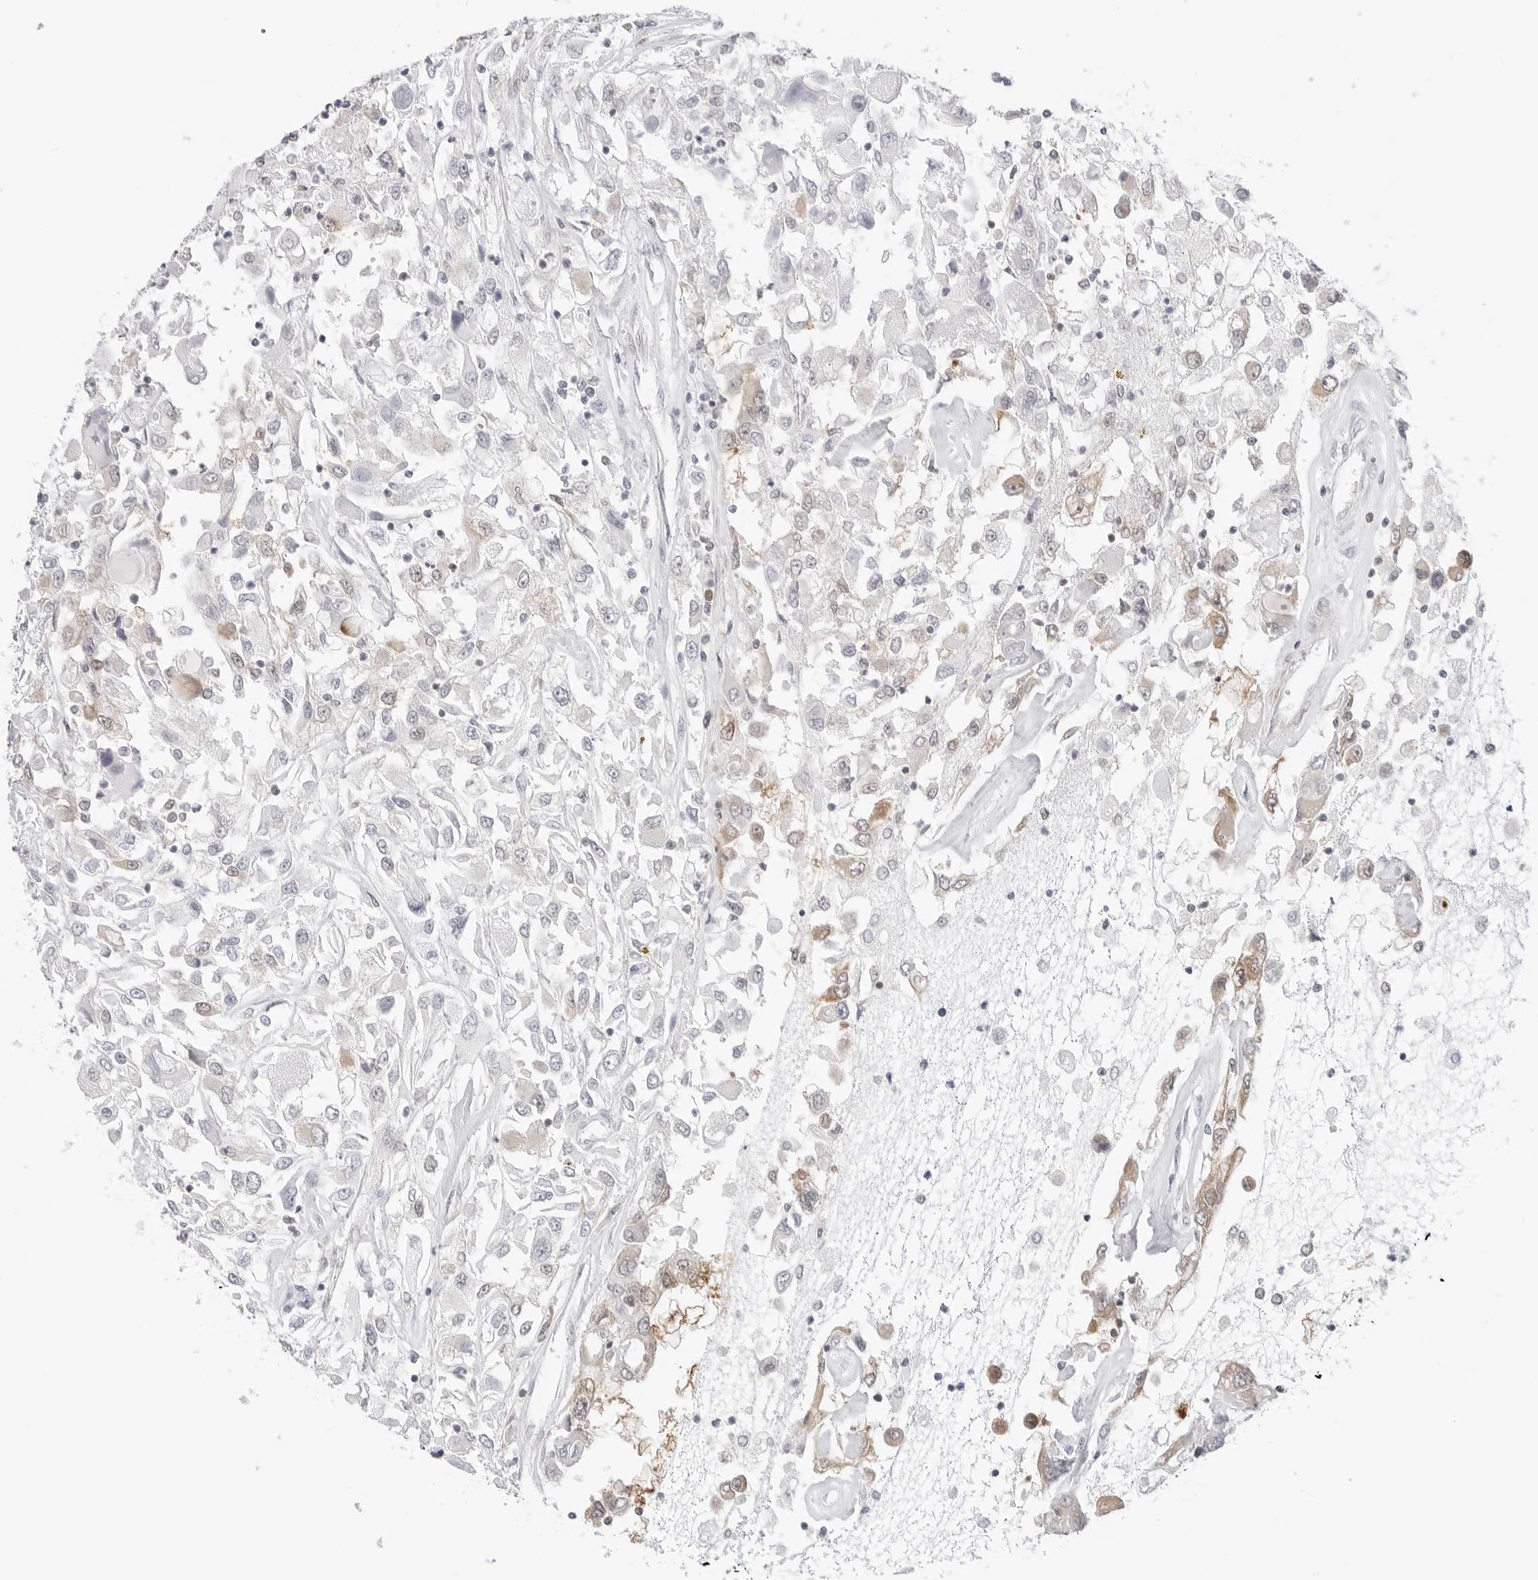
{"staining": {"intensity": "negative", "quantity": "none", "location": "none"}, "tissue": "renal cancer", "cell_type": "Tumor cells", "image_type": "cancer", "snomed": [{"axis": "morphology", "description": "Adenocarcinoma, NOS"}, {"axis": "topography", "description": "Kidney"}], "caption": "The micrograph reveals no staining of tumor cells in renal cancer.", "gene": "NUDC", "patient": {"sex": "female", "age": 52}}